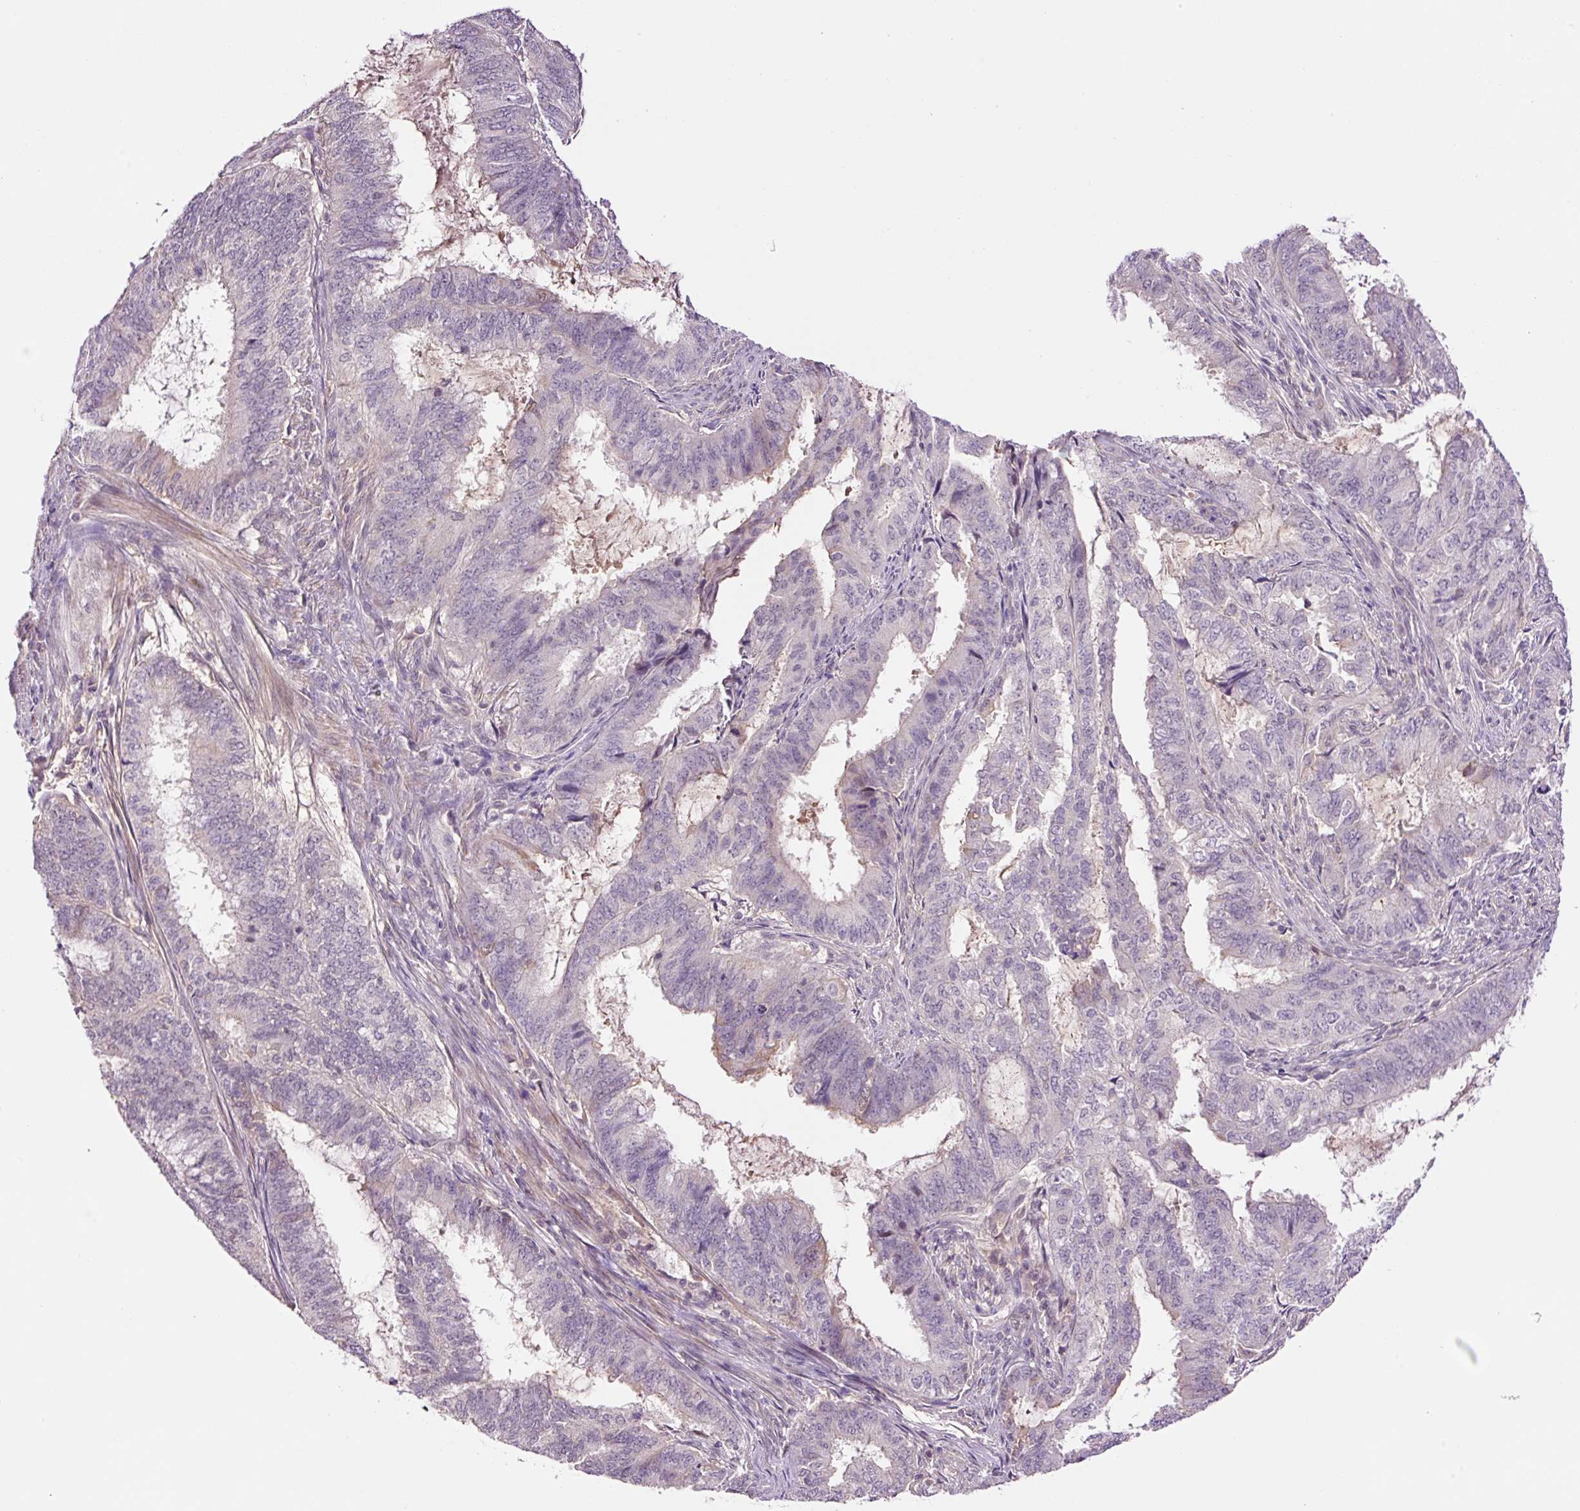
{"staining": {"intensity": "negative", "quantity": "none", "location": "none"}, "tissue": "endometrial cancer", "cell_type": "Tumor cells", "image_type": "cancer", "snomed": [{"axis": "morphology", "description": "Adenocarcinoma, NOS"}, {"axis": "topography", "description": "Endometrium"}], "caption": "This is an immunohistochemistry (IHC) image of human adenocarcinoma (endometrial). There is no staining in tumor cells.", "gene": "DPPA4", "patient": {"sex": "female", "age": 51}}